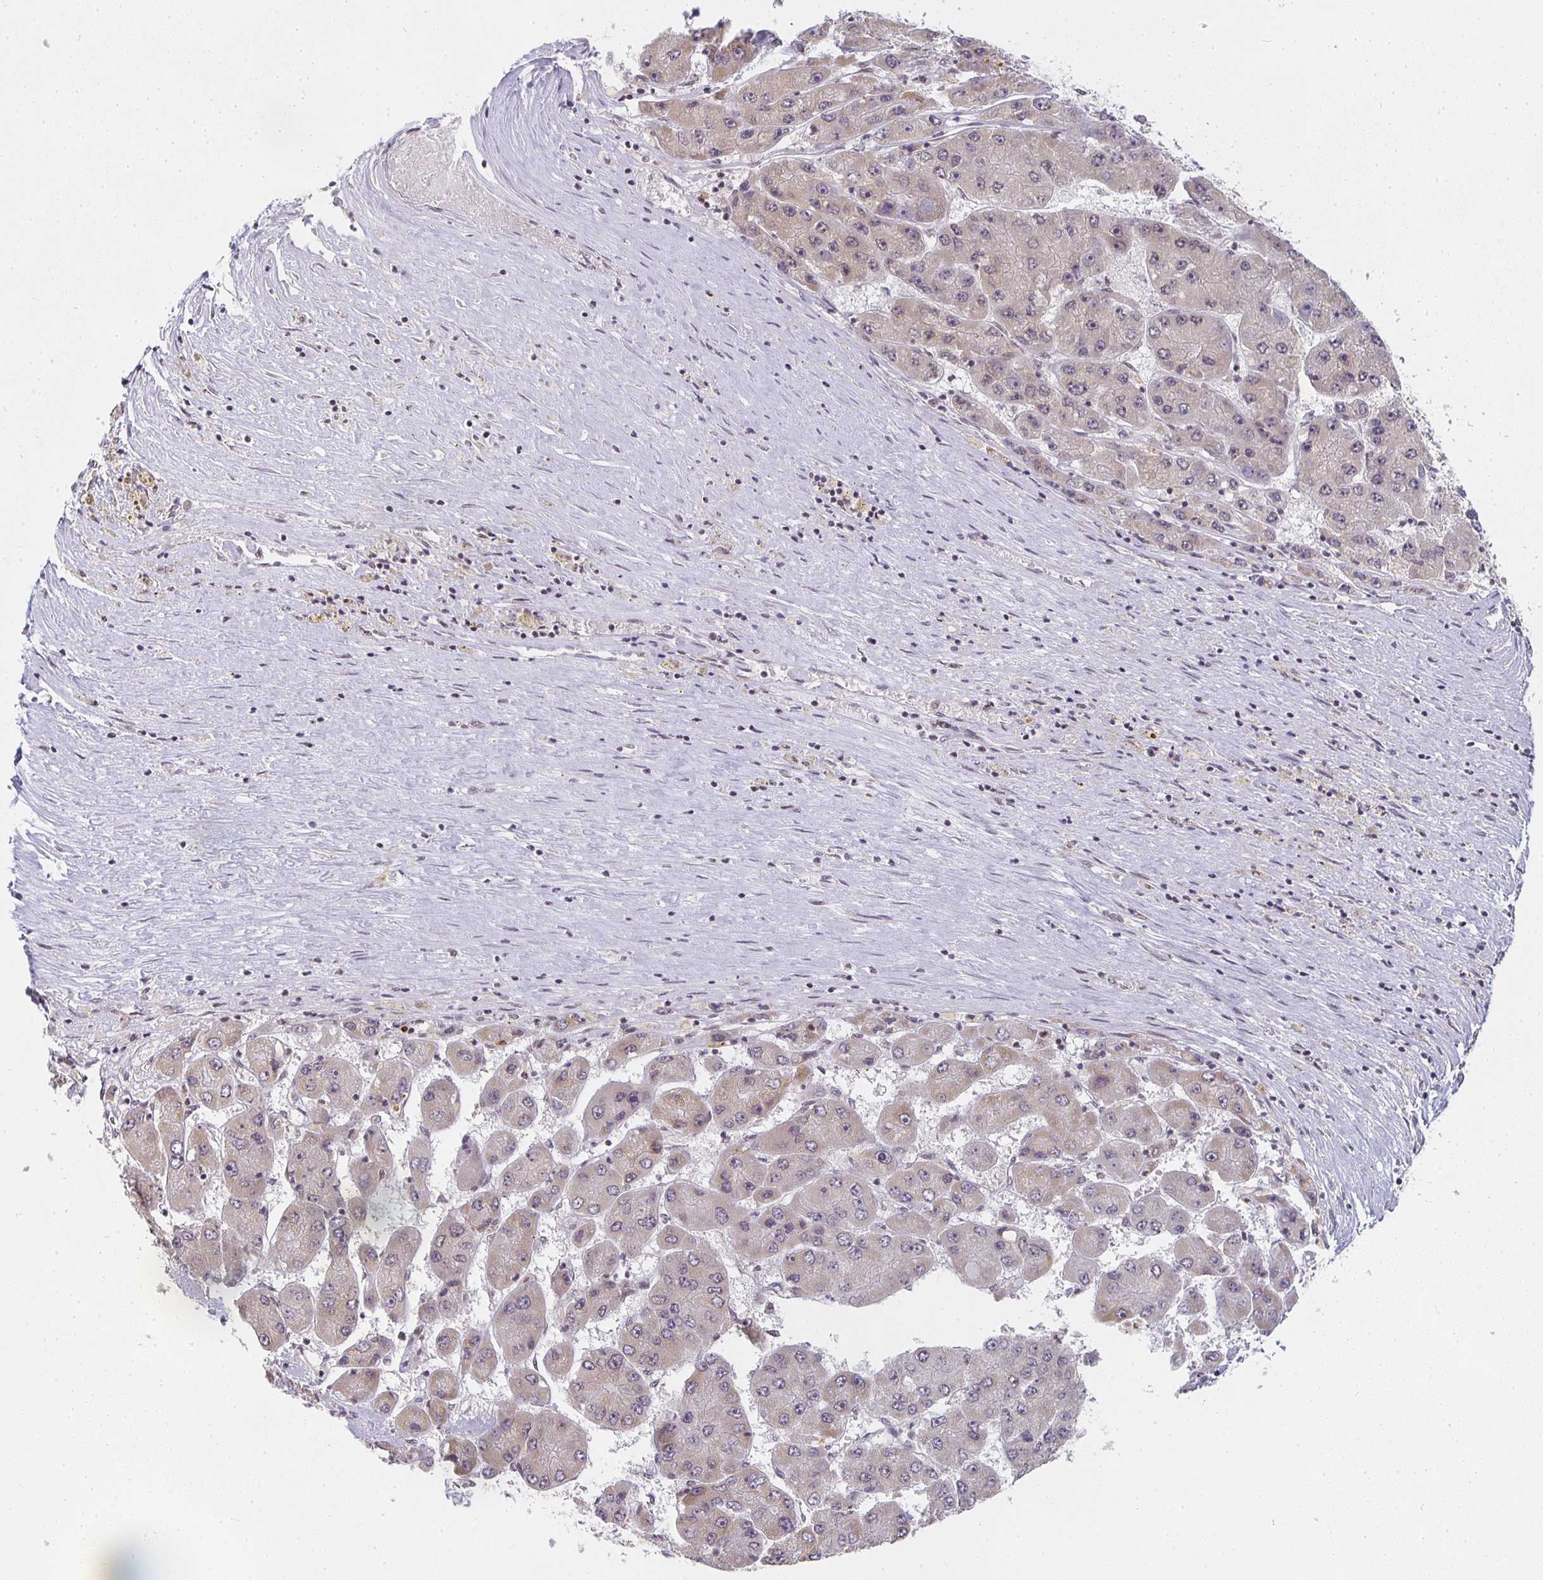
{"staining": {"intensity": "weak", "quantity": "<25%", "location": "cytoplasmic/membranous"}, "tissue": "liver cancer", "cell_type": "Tumor cells", "image_type": "cancer", "snomed": [{"axis": "morphology", "description": "Carcinoma, Hepatocellular, NOS"}, {"axis": "topography", "description": "Liver"}], "caption": "Tumor cells show no significant positivity in hepatocellular carcinoma (liver).", "gene": "SMARCA2", "patient": {"sex": "female", "age": 61}}